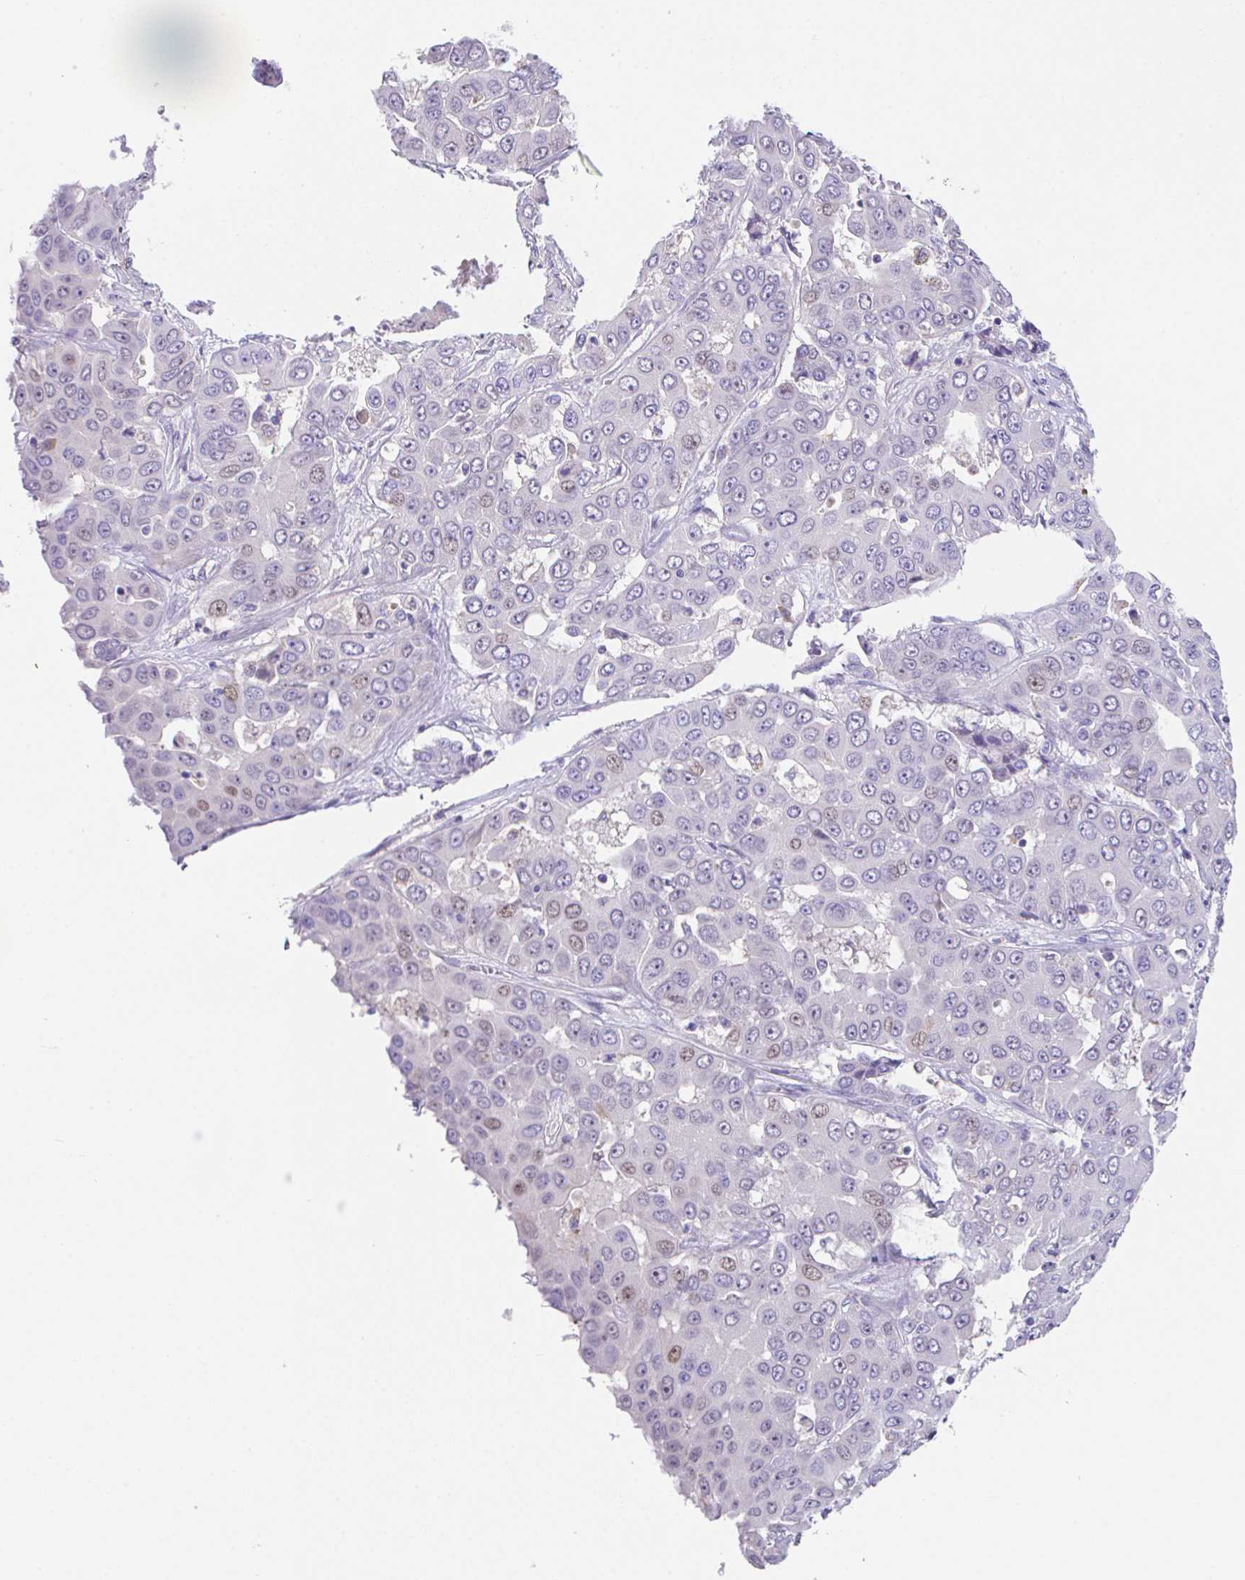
{"staining": {"intensity": "weak", "quantity": "25%-75%", "location": "nuclear"}, "tissue": "liver cancer", "cell_type": "Tumor cells", "image_type": "cancer", "snomed": [{"axis": "morphology", "description": "Cholangiocarcinoma"}, {"axis": "topography", "description": "Liver"}], "caption": "Liver cancer (cholangiocarcinoma) stained with a protein marker reveals weak staining in tumor cells.", "gene": "HACD4", "patient": {"sex": "female", "age": 52}}